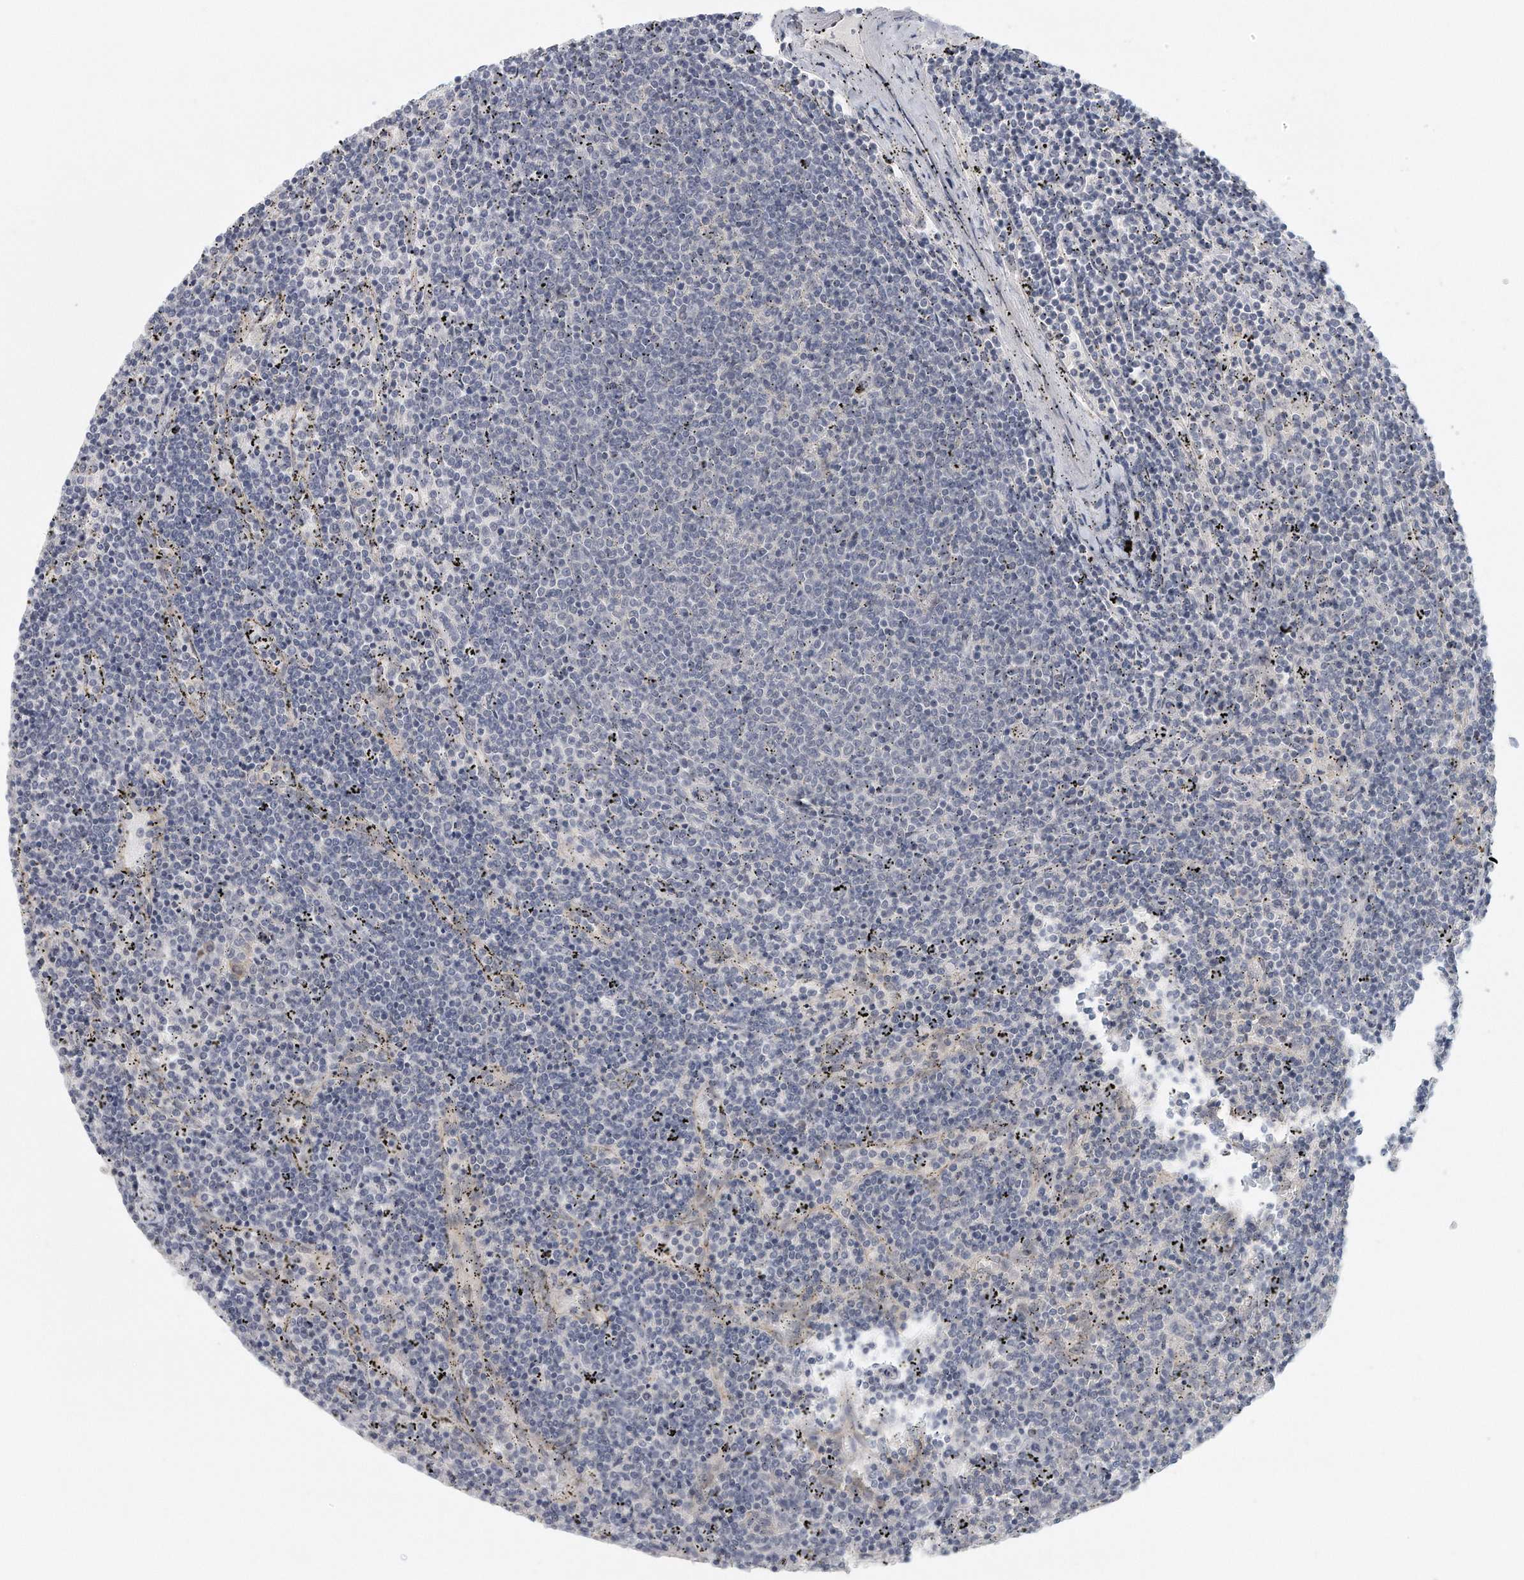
{"staining": {"intensity": "negative", "quantity": "none", "location": "none"}, "tissue": "lymphoma", "cell_type": "Tumor cells", "image_type": "cancer", "snomed": [{"axis": "morphology", "description": "Malignant lymphoma, non-Hodgkin's type, Low grade"}, {"axis": "topography", "description": "Spleen"}], "caption": "The IHC micrograph has no significant positivity in tumor cells of lymphoma tissue.", "gene": "DDX43", "patient": {"sex": "female", "age": 50}}